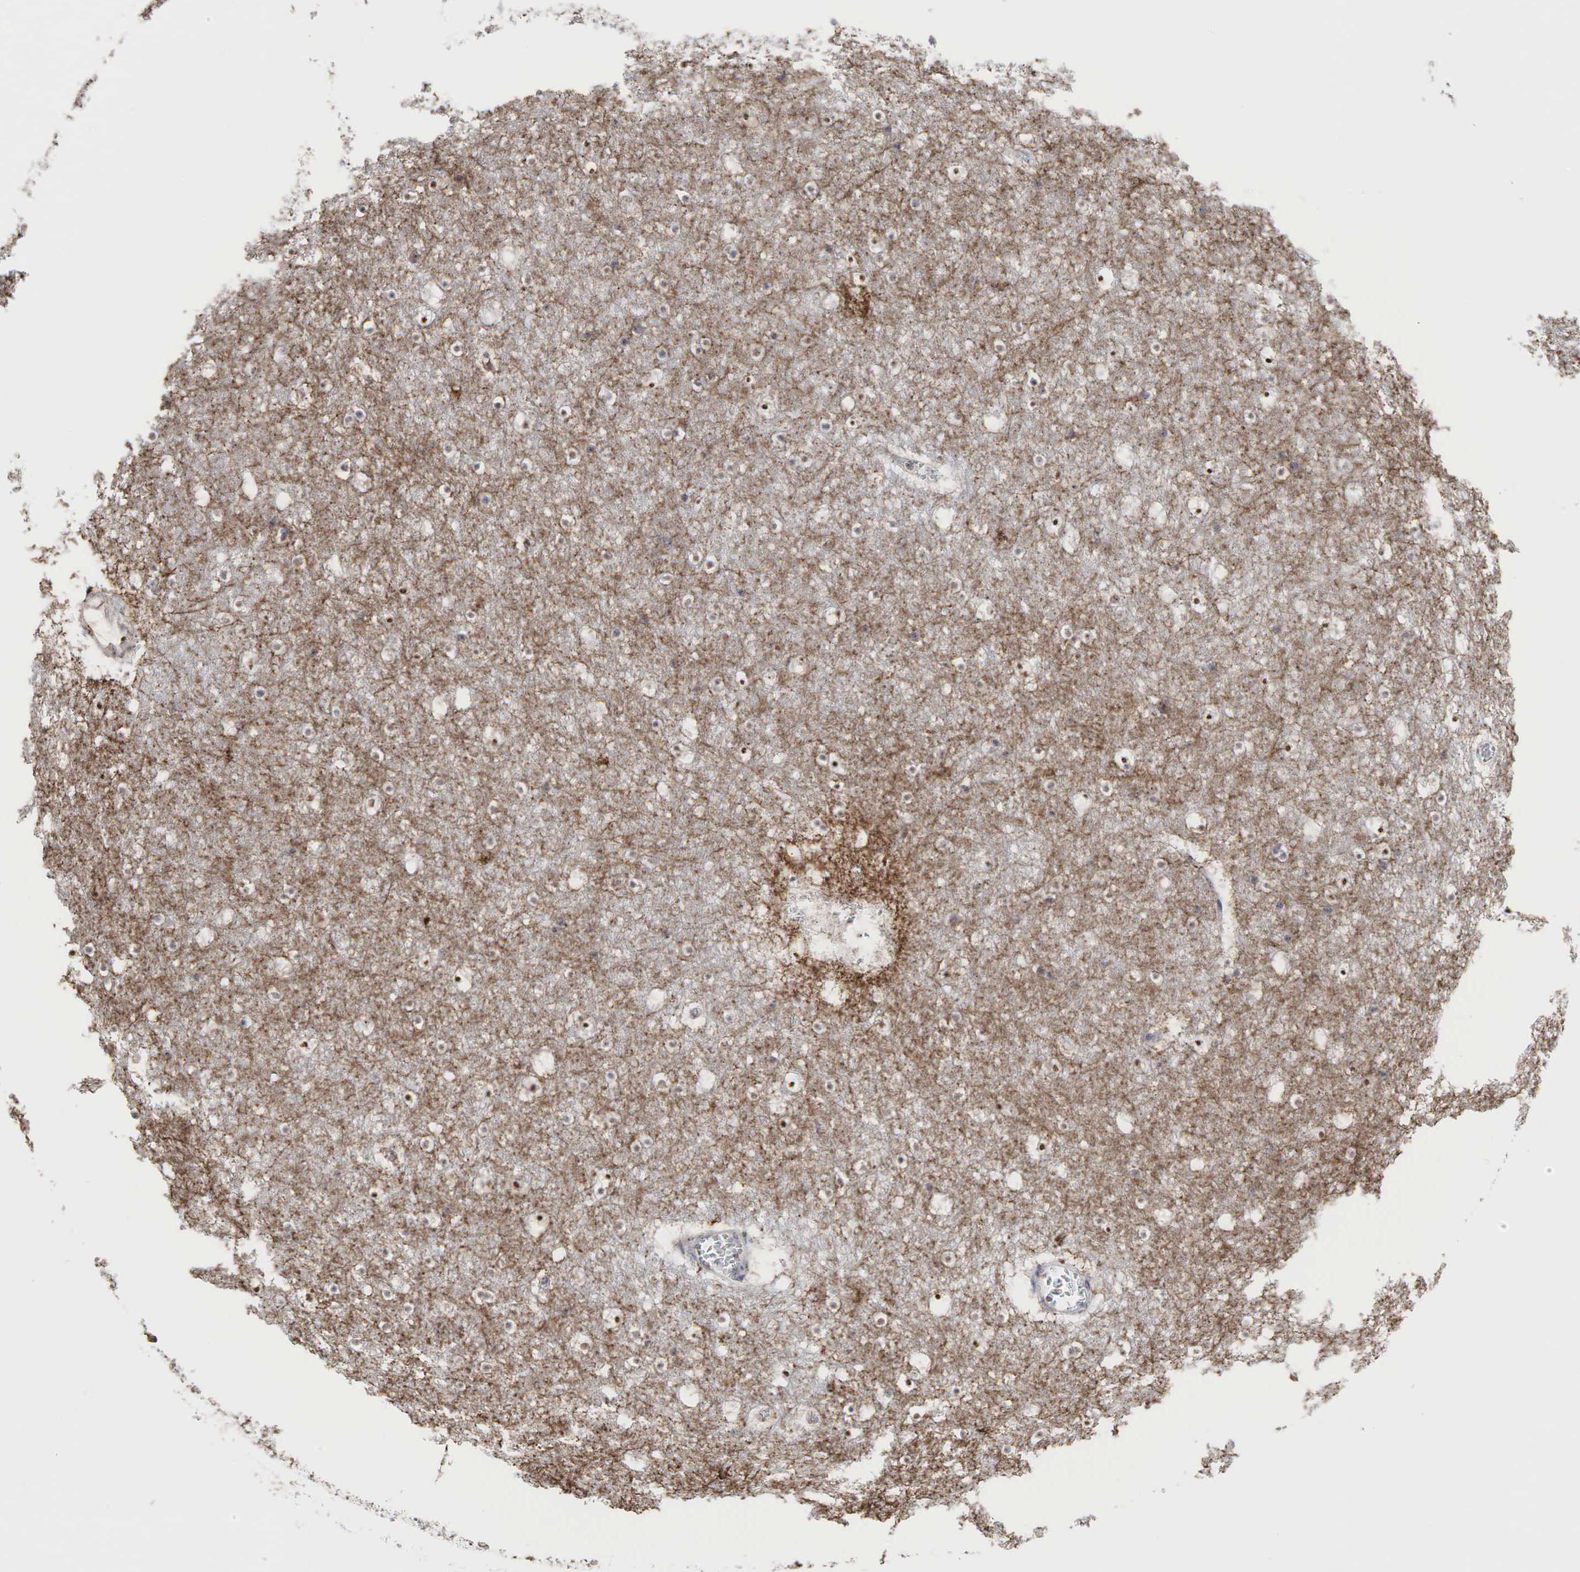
{"staining": {"intensity": "negative", "quantity": "none", "location": "none"}, "tissue": "caudate", "cell_type": "Glial cells", "image_type": "normal", "snomed": [{"axis": "morphology", "description": "Normal tissue, NOS"}, {"axis": "topography", "description": "Lateral ventricle wall"}], "caption": "This is an immunohistochemistry (IHC) photomicrograph of normal caudate. There is no positivity in glial cells.", "gene": "DKC1", "patient": {"sex": "male", "age": 45}}